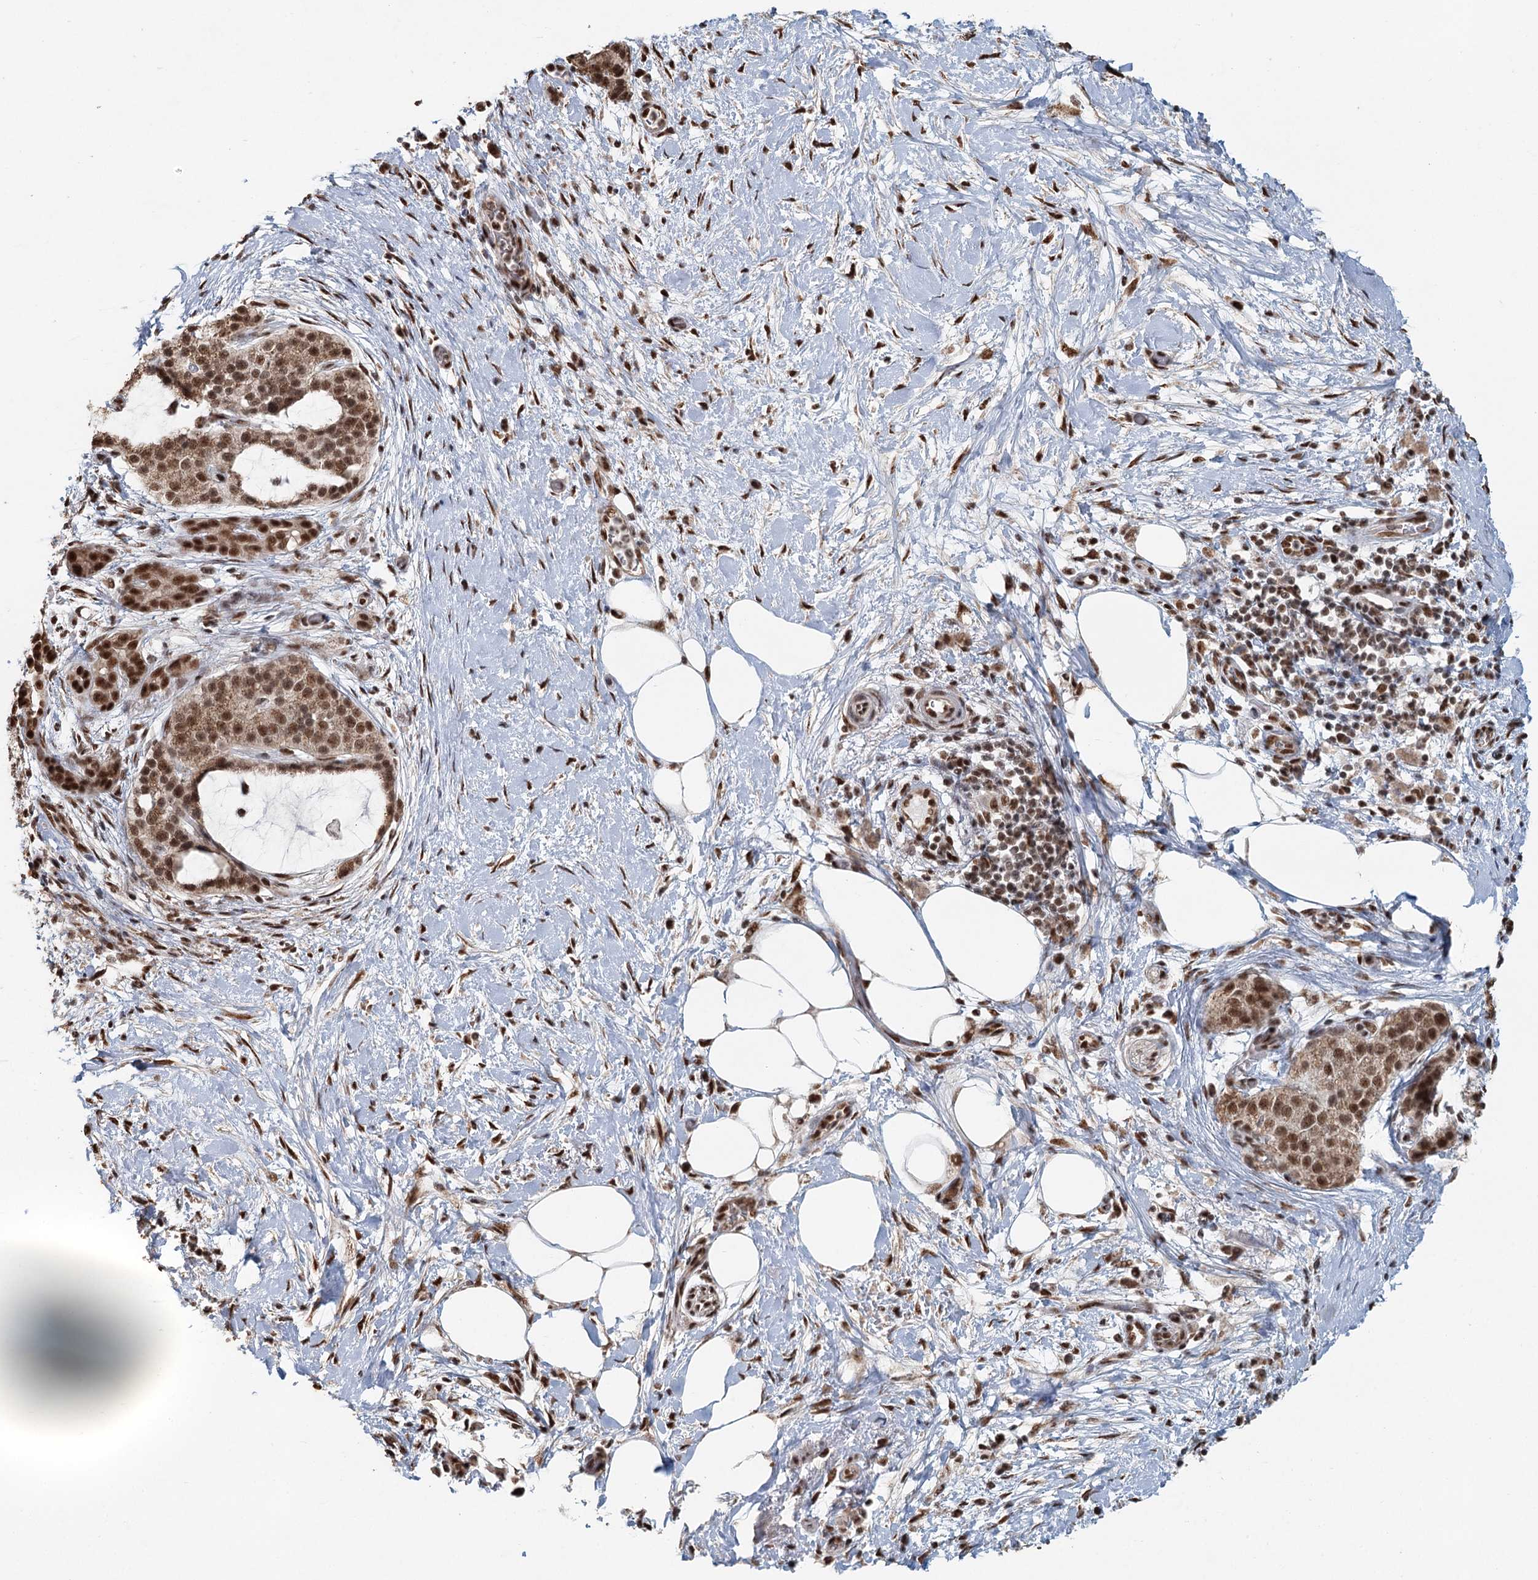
{"staining": {"intensity": "strong", "quantity": ">75%", "location": "nuclear"}, "tissue": "pancreatic cancer", "cell_type": "Tumor cells", "image_type": "cancer", "snomed": [{"axis": "morphology", "description": "Adenocarcinoma, NOS"}, {"axis": "topography", "description": "Pancreas"}], "caption": "IHC (DAB (3,3'-diaminobenzidine)) staining of human adenocarcinoma (pancreatic) exhibits strong nuclear protein positivity in approximately >75% of tumor cells.", "gene": "GPALPP1", "patient": {"sex": "male", "age": 58}}